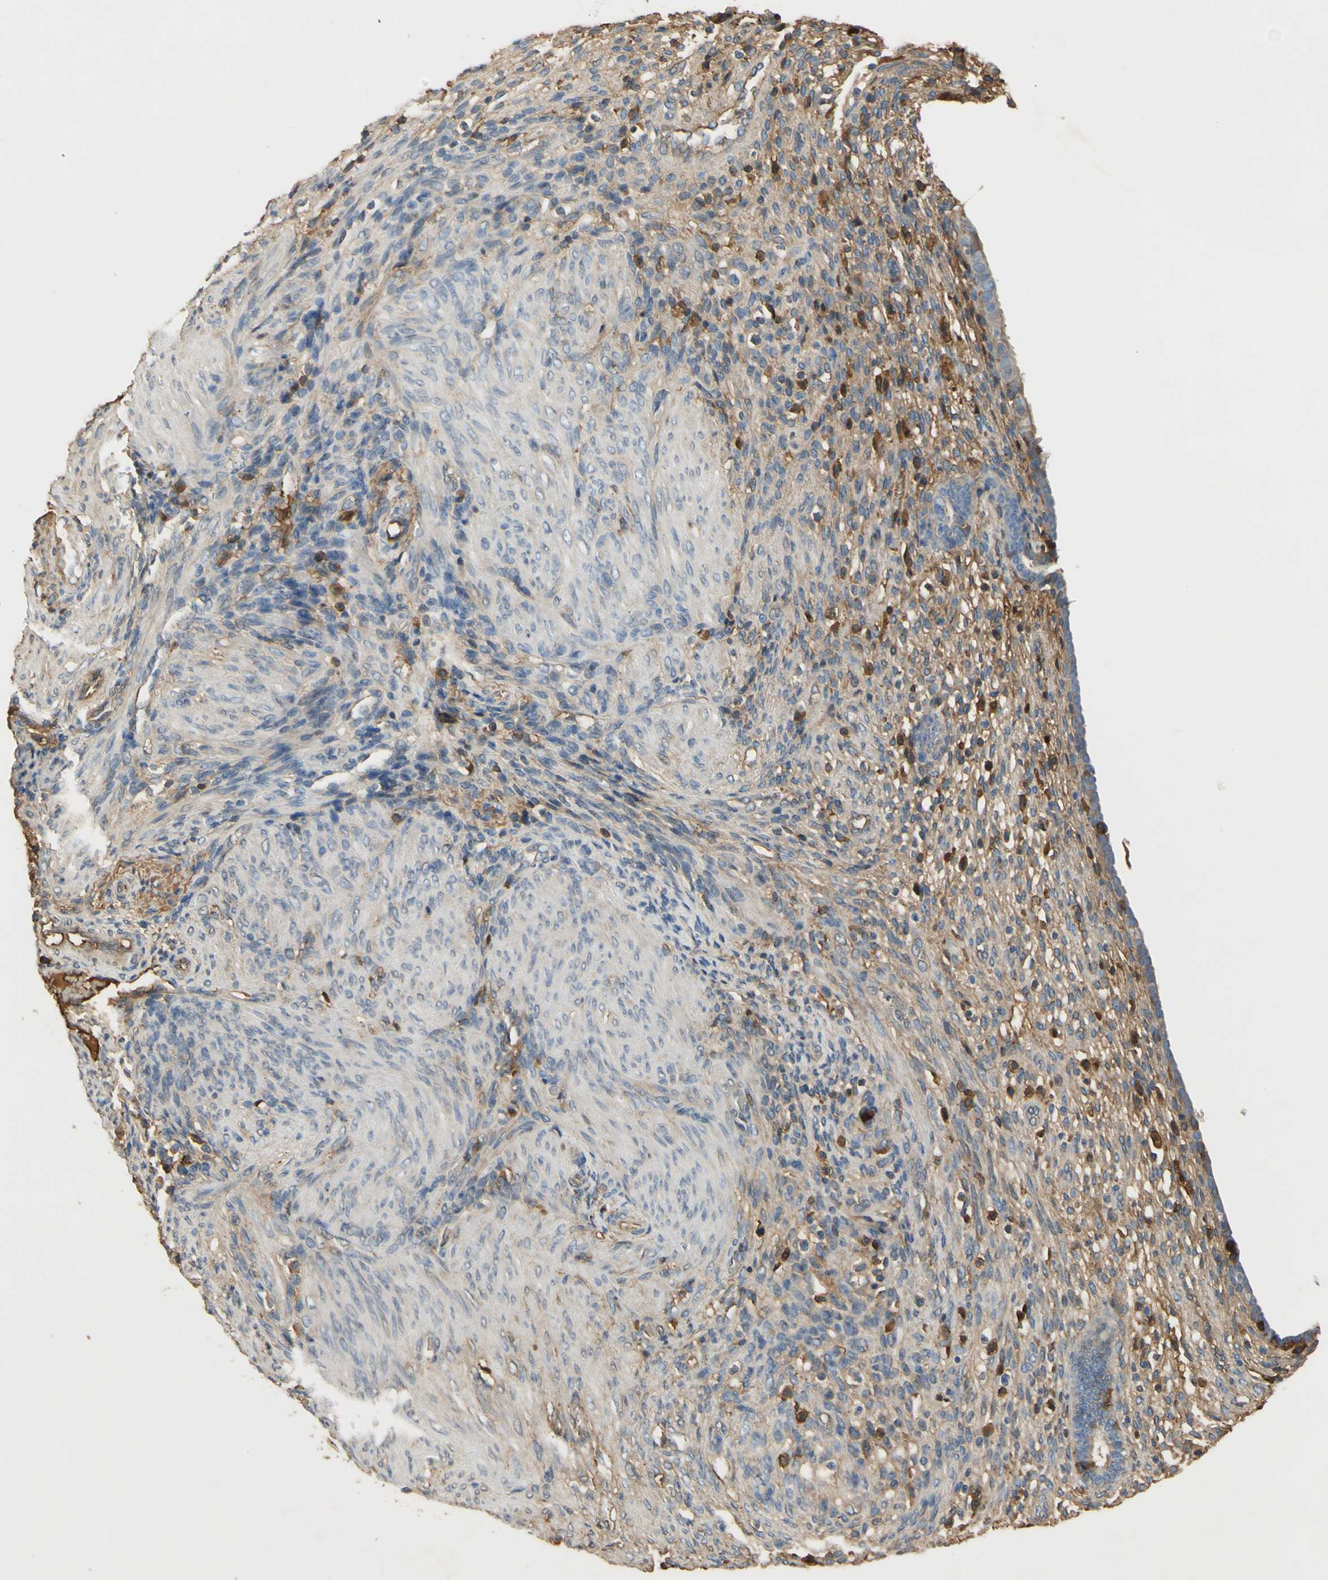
{"staining": {"intensity": "moderate", "quantity": "25%-75%", "location": "cytoplasmic/membranous"}, "tissue": "endometrium", "cell_type": "Cells in endometrial stroma", "image_type": "normal", "snomed": [{"axis": "morphology", "description": "Normal tissue, NOS"}, {"axis": "topography", "description": "Endometrium"}], "caption": "Immunohistochemistry (DAB (3,3'-diaminobenzidine)) staining of unremarkable human endometrium exhibits moderate cytoplasmic/membranous protein positivity in about 25%-75% of cells in endometrial stroma. The protein of interest is stained brown, and the nuclei are stained in blue (DAB IHC with brightfield microscopy, high magnification).", "gene": "TIMP2", "patient": {"sex": "female", "age": 72}}